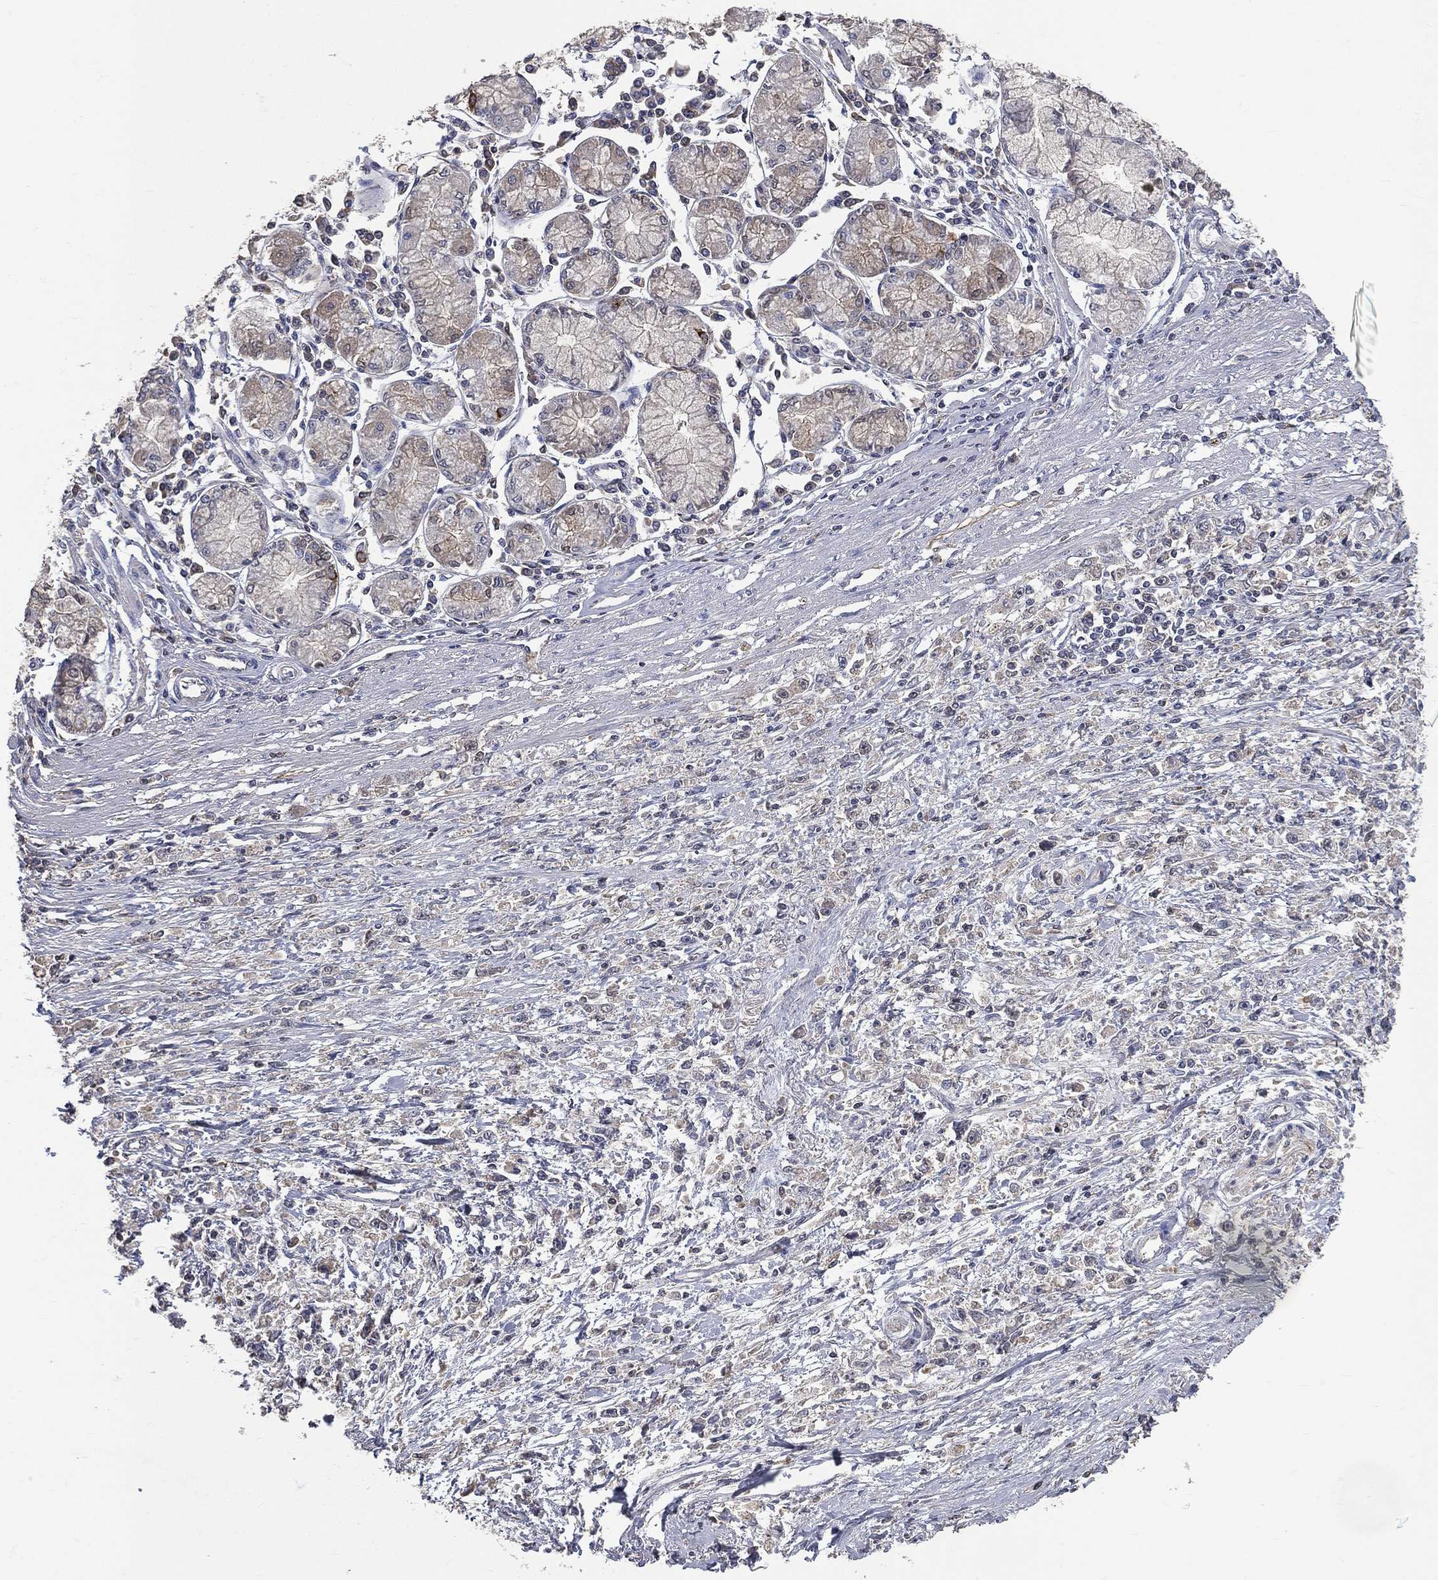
{"staining": {"intensity": "negative", "quantity": "none", "location": "none"}, "tissue": "stomach cancer", "cell_type": "Tumor cells", "image_type": "cancer", "snomed": [{"axis": "morphology", "description": "Adenocarcinoma, NOS"}, {"axis": "topography", "description": "Stomach"}], "caption": "High magnification brightfield microscopy of stomach cancer (adenocarcinoma) stained with DAB (3,3'-diaminobenzidine) (brown) and counterstained with hematoxylin (blue): tumor cells show no significant expression.", "gene": "SNAP25", "patient": {"sex": "female", "age": 59}}